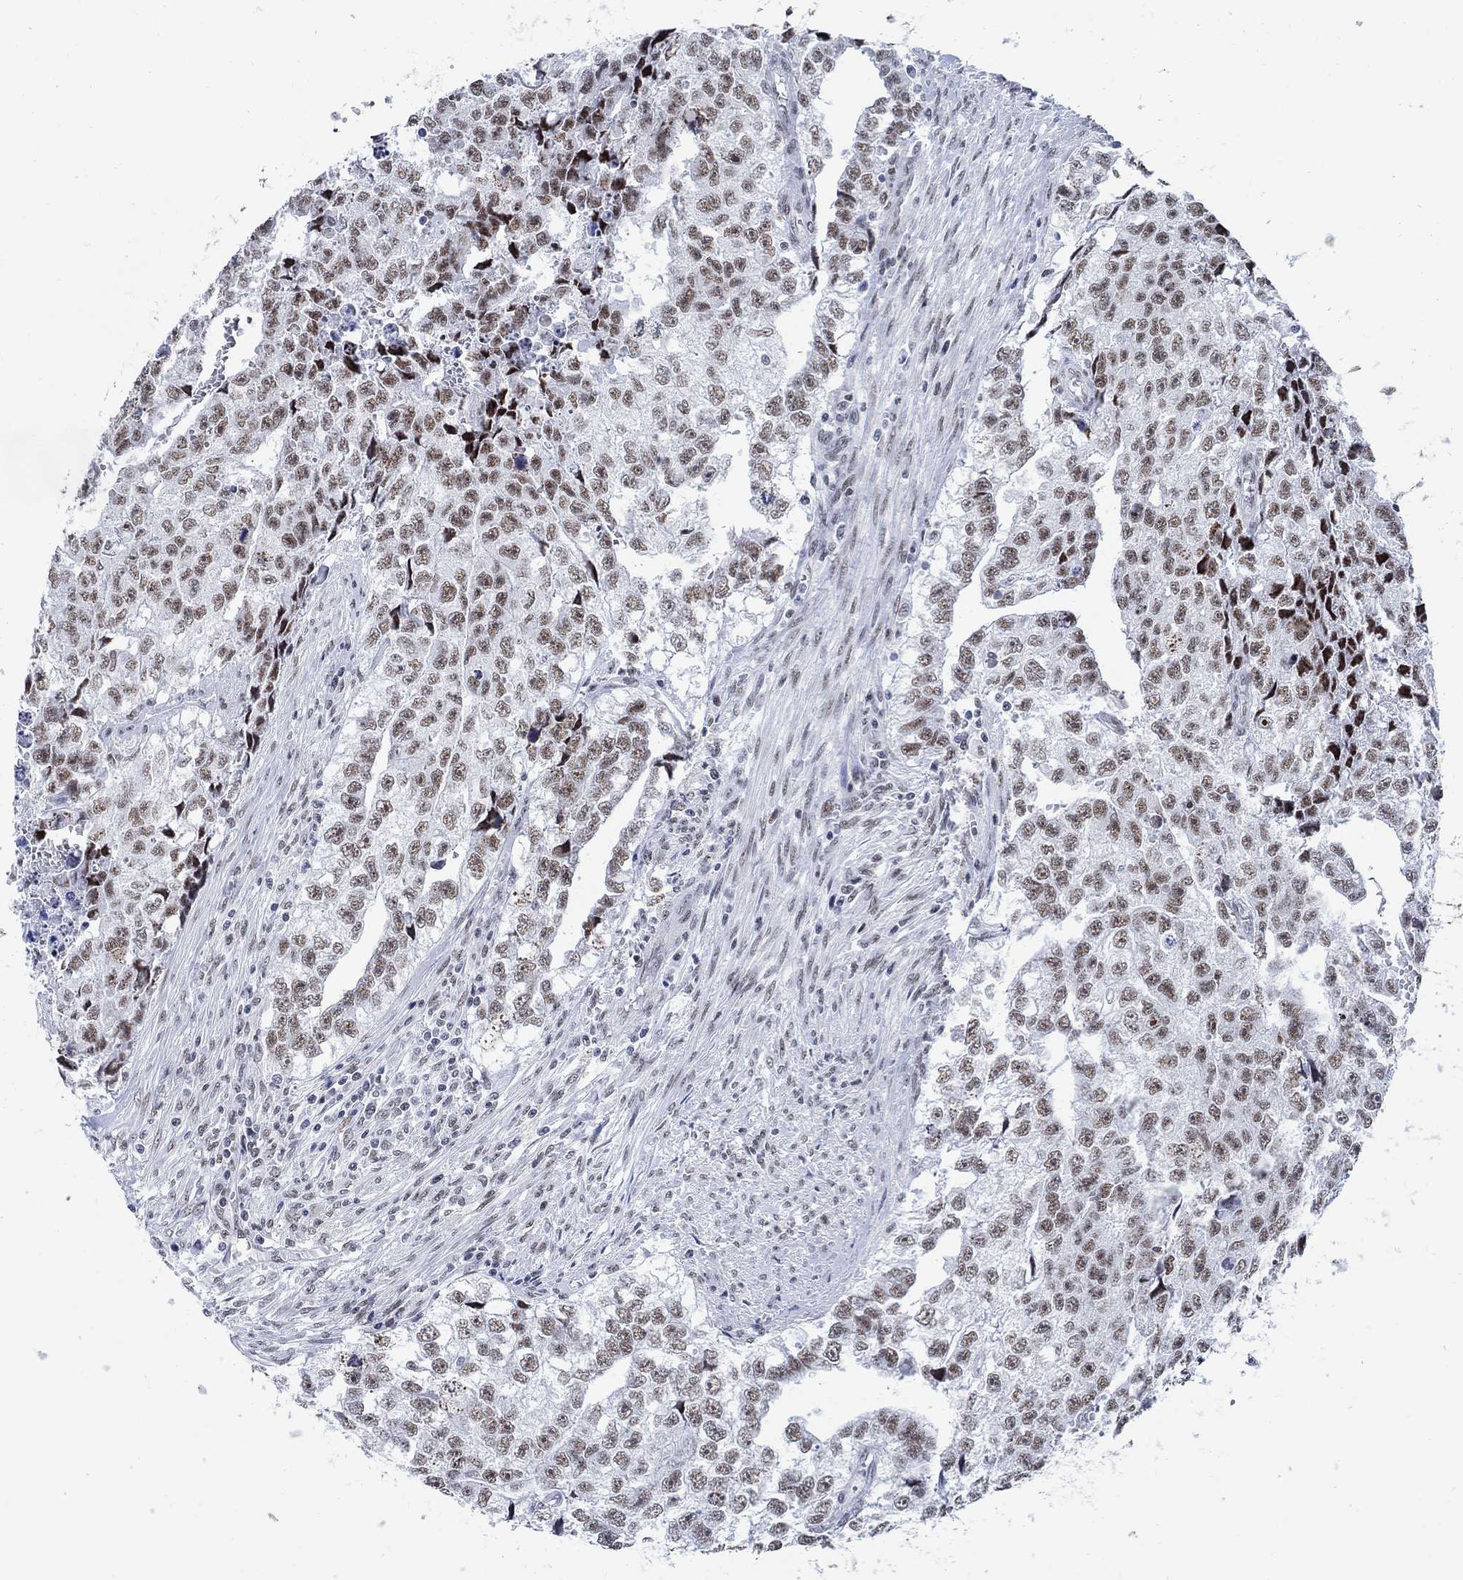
{"staining": {"intensity": "weak", "quantity": ">75%", "location": "nuclear"}, "tissue": "testis cancer", "cell_type": "Tumor cells", "image_type": "cancer", "snomed": [{"axis": "morphology", "description": "Carcinoma, Embryonal, NOS"}, {"axis": "morphology", "description": "Teratoma, malignant, NOS"}, {"axis": "topography", "description": "Testis"}], "caption": "Immunohistochemistry (IHC) of human testis cancer shows low levels of weak nuclear staining in approximately >75% of tumor cells.", "gene": "DLK1", "patient": {"sex": "male", "age": 44}}